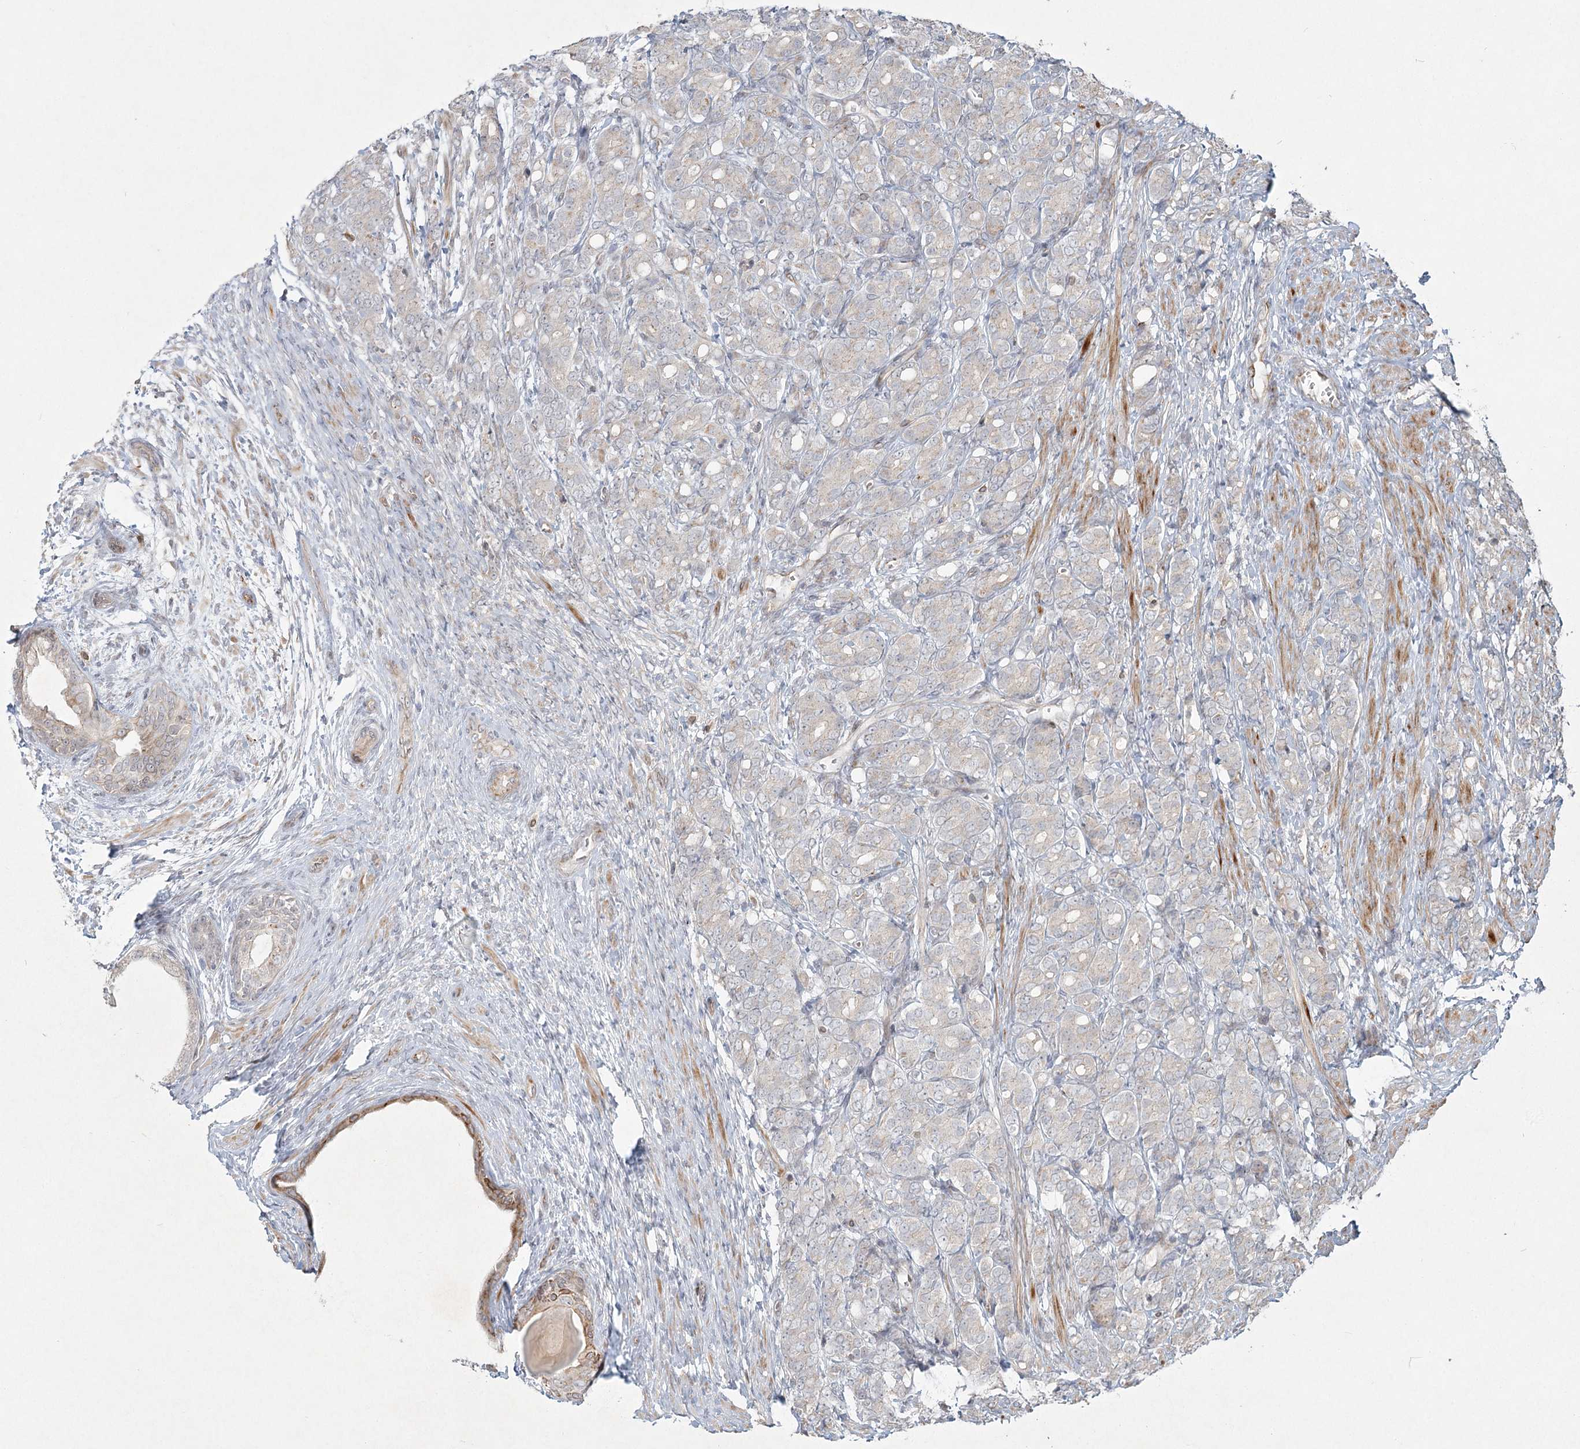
{"staining": {"intensity": "negative", "quantity": "none", "location": "none"}, "tissue": "prostate cancer", "cell_type": "Tumor cells", "image_type": "cancer", "snomed": [{"axis": "morphology", "description": "Adenocarcinoma, High grade"}, {"axis": "topography", "description": "Prostate"}], "caption": "This is an immunohistochemistry (IHC) photomicrograph of human adenocarcinoma (high-grade) (prostate). There is no staining in tumor cells.", "gene": "LRP2BP", "patient": {"sex": "male", "age": 62}}